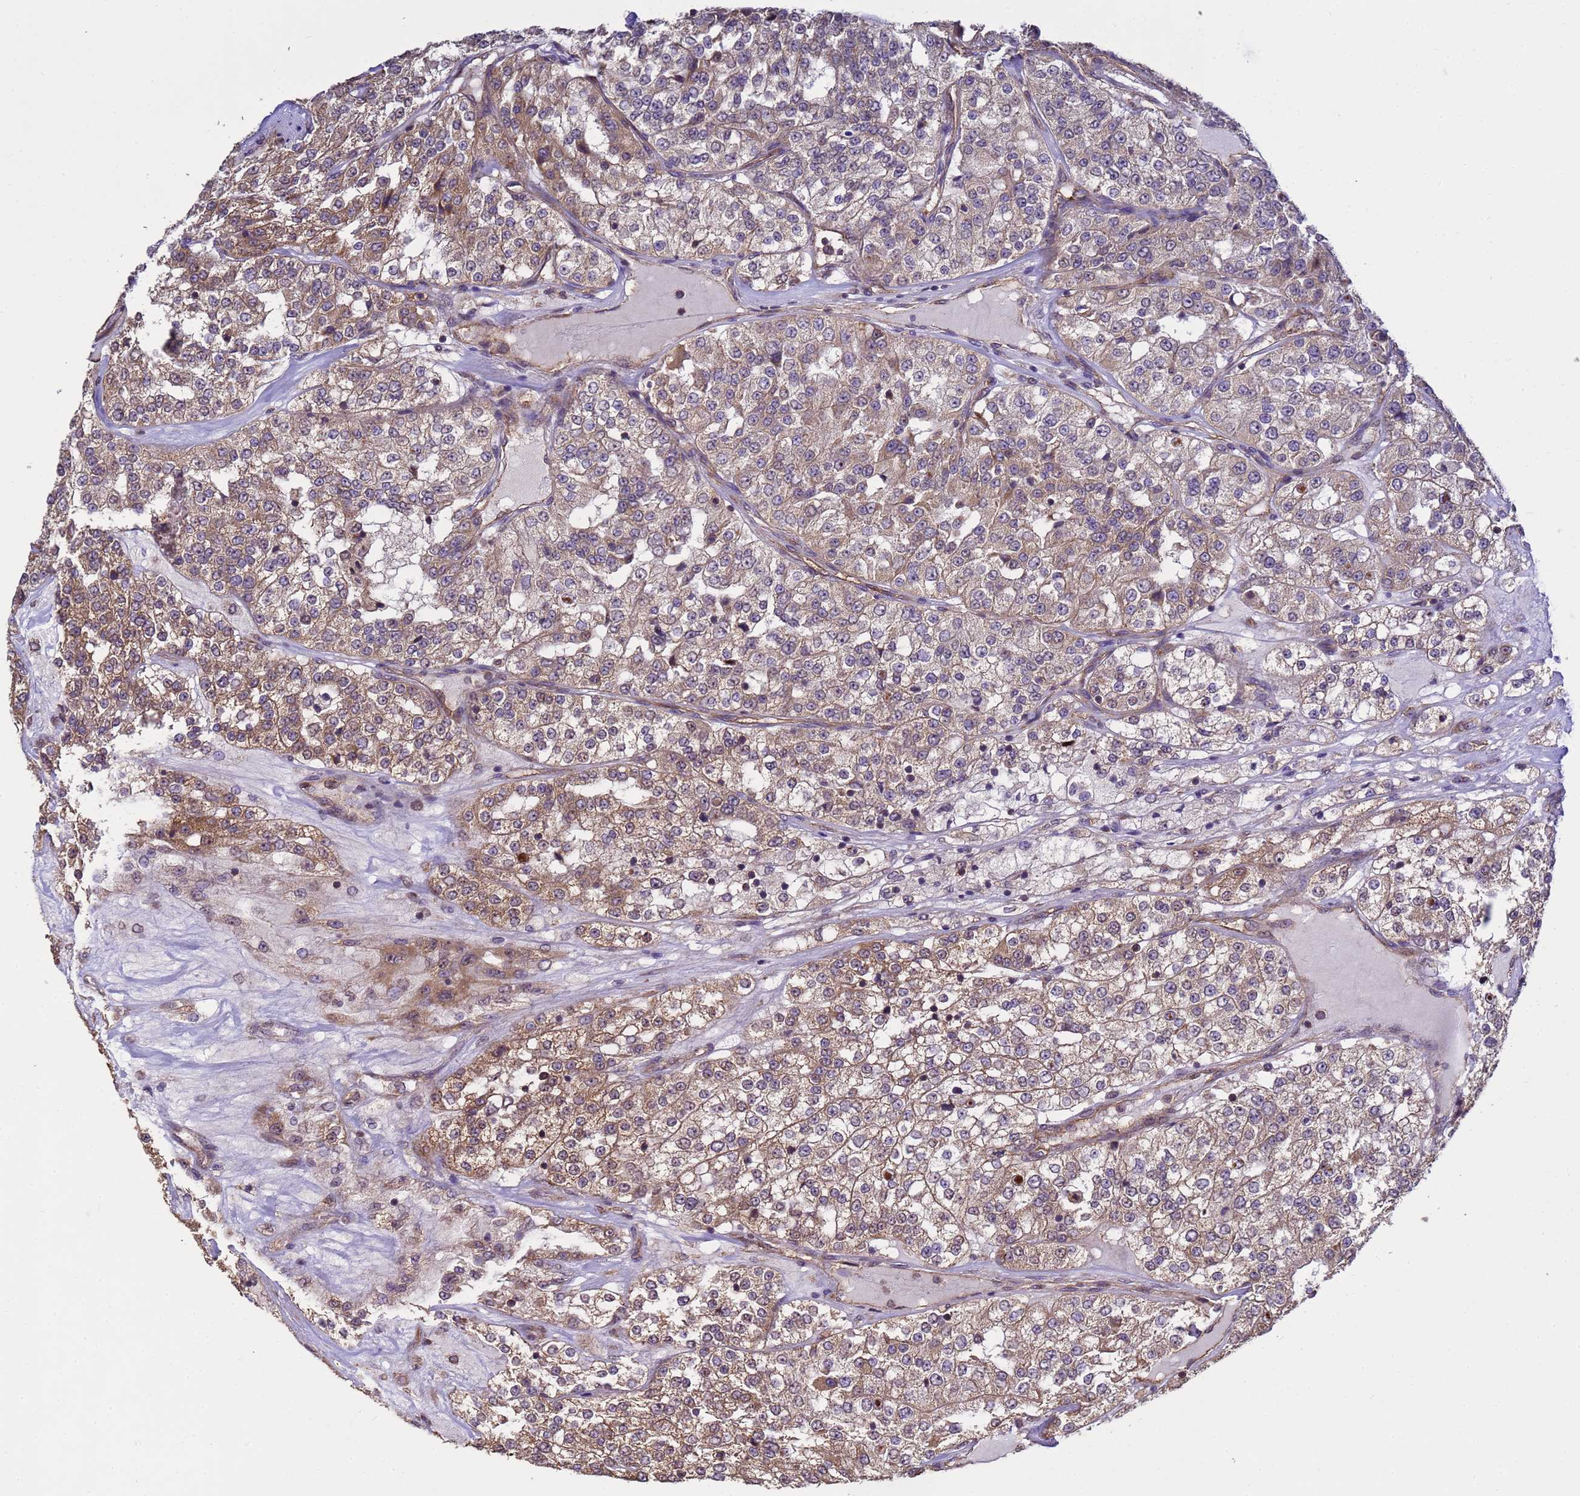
{"staining": {"intensity": "moderate", "quantity": ">75%", "location": "cytoplasmic/membranous"}, "tissue": "renal cancer", "cell_type": "Tumor cells", "image_type": "cancer", "snomed": [{"axis": "morphology", "description": "Adenocarcinoma, NOS"}, {"axis": "topography", "description": "Kidney"}], "caption": "Renal cancer (adenocarcinoma) was stained to show a protein in brown. There is medium levels of moderate cytoplasmic/membranous expression in approximately >75% of tumor cells.", "gene": "P2RX7", "patient": {"sex": "female", "age": 63}}